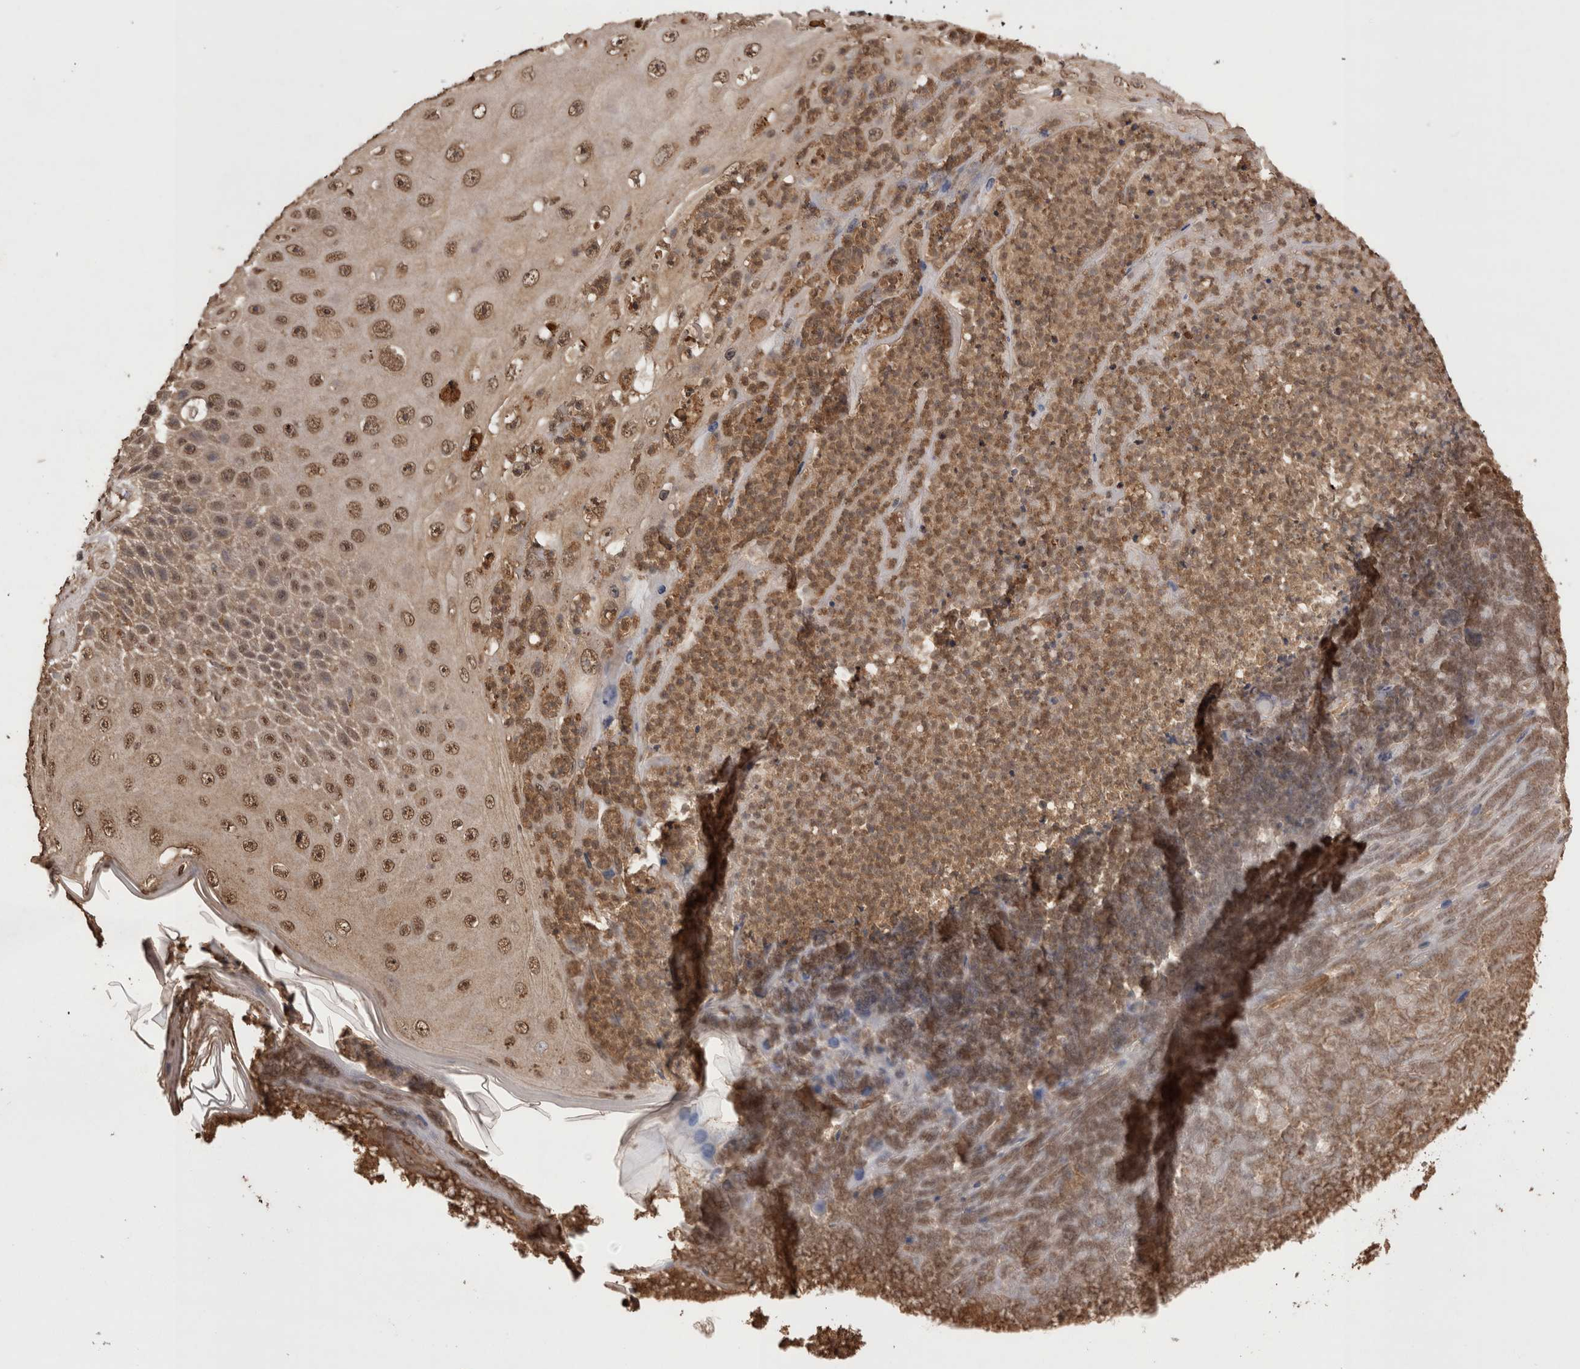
{"staining": {"intensity": "moderate", "quantity": "25%-75%", "location": "nuclear"}, "tissue": "skin cancer", "cell_type": "Tumor cells", "image_type": "cancer", "snomed": [{"axis": "morphology", "description": "Squamous cell carcinoma, NOS"}, {"axis": "topography", "description": "Skin"}], "caption": "A brown stain shows moderate nuclear staining of a protein in squamous cell carcinoma (skin) tumor cells.", "gene": "GRK5", "patient": {"sex": "female", "age": 88}}